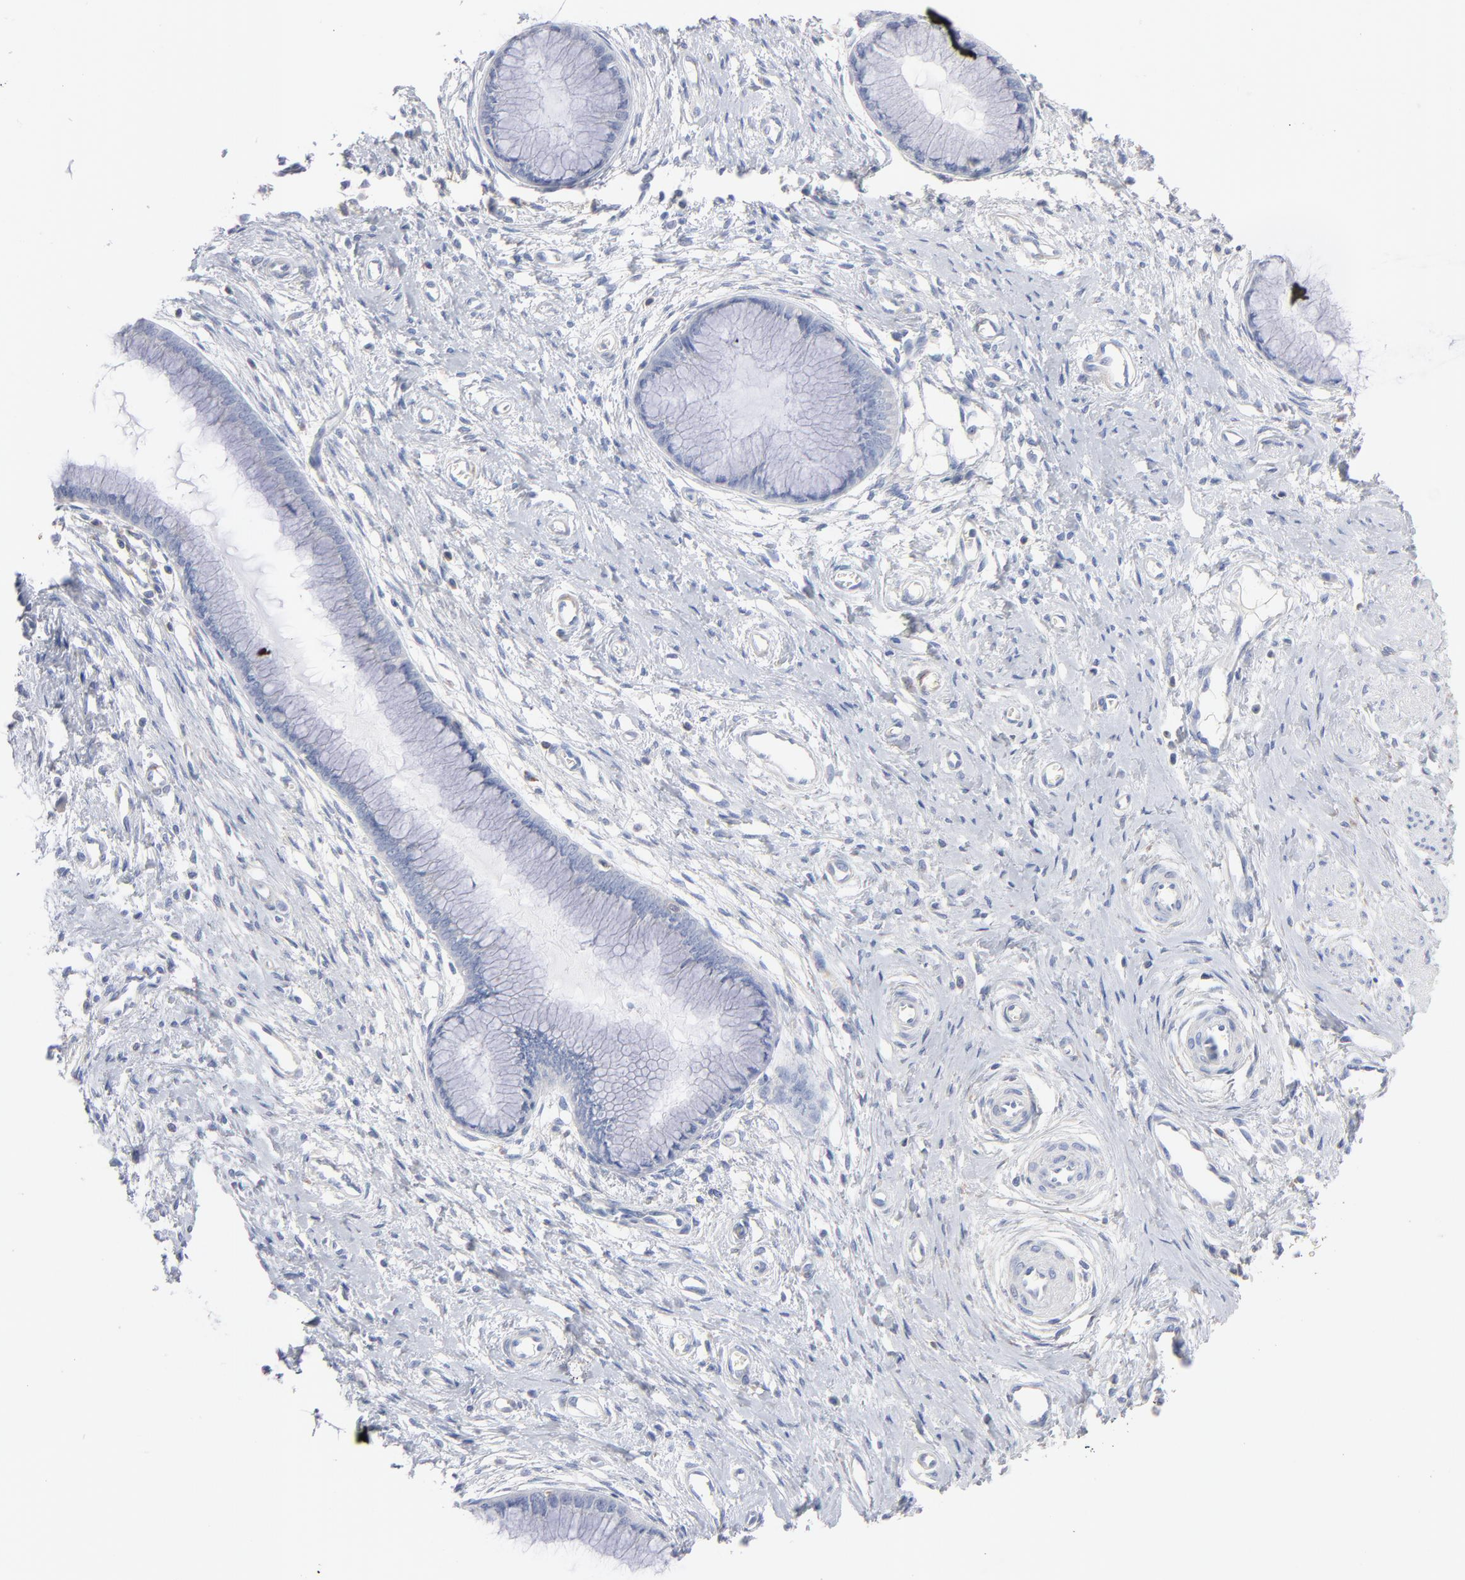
{"staining": {"intensity": "negative", "quantity": "none", "location": "none"}, "tissue": "cervix", "cell_type": "Glandular cells", "image_type": "normal", "snomed": [{"axis": "morphology", "description": "Normal tissue, NOS"}, {"axis": "topography", "description": "Cervix"}], "caption": "High magnification brightfield microscopy of benign cervix stained with DAB (3,3'-diaminobenzidine) (brown) and counterstained with hematoxylin (blue): glandular cells show no significant positivity. The staining was performed using DAB (3,3'-diaminobenzidine) to visualize the protein expression in brown, while the nuclei were stained in blue with hematoxylin (Magnification: 20x).", "gene": "SEPTIN11", "patient": {"sex": "female", "age": 55}}